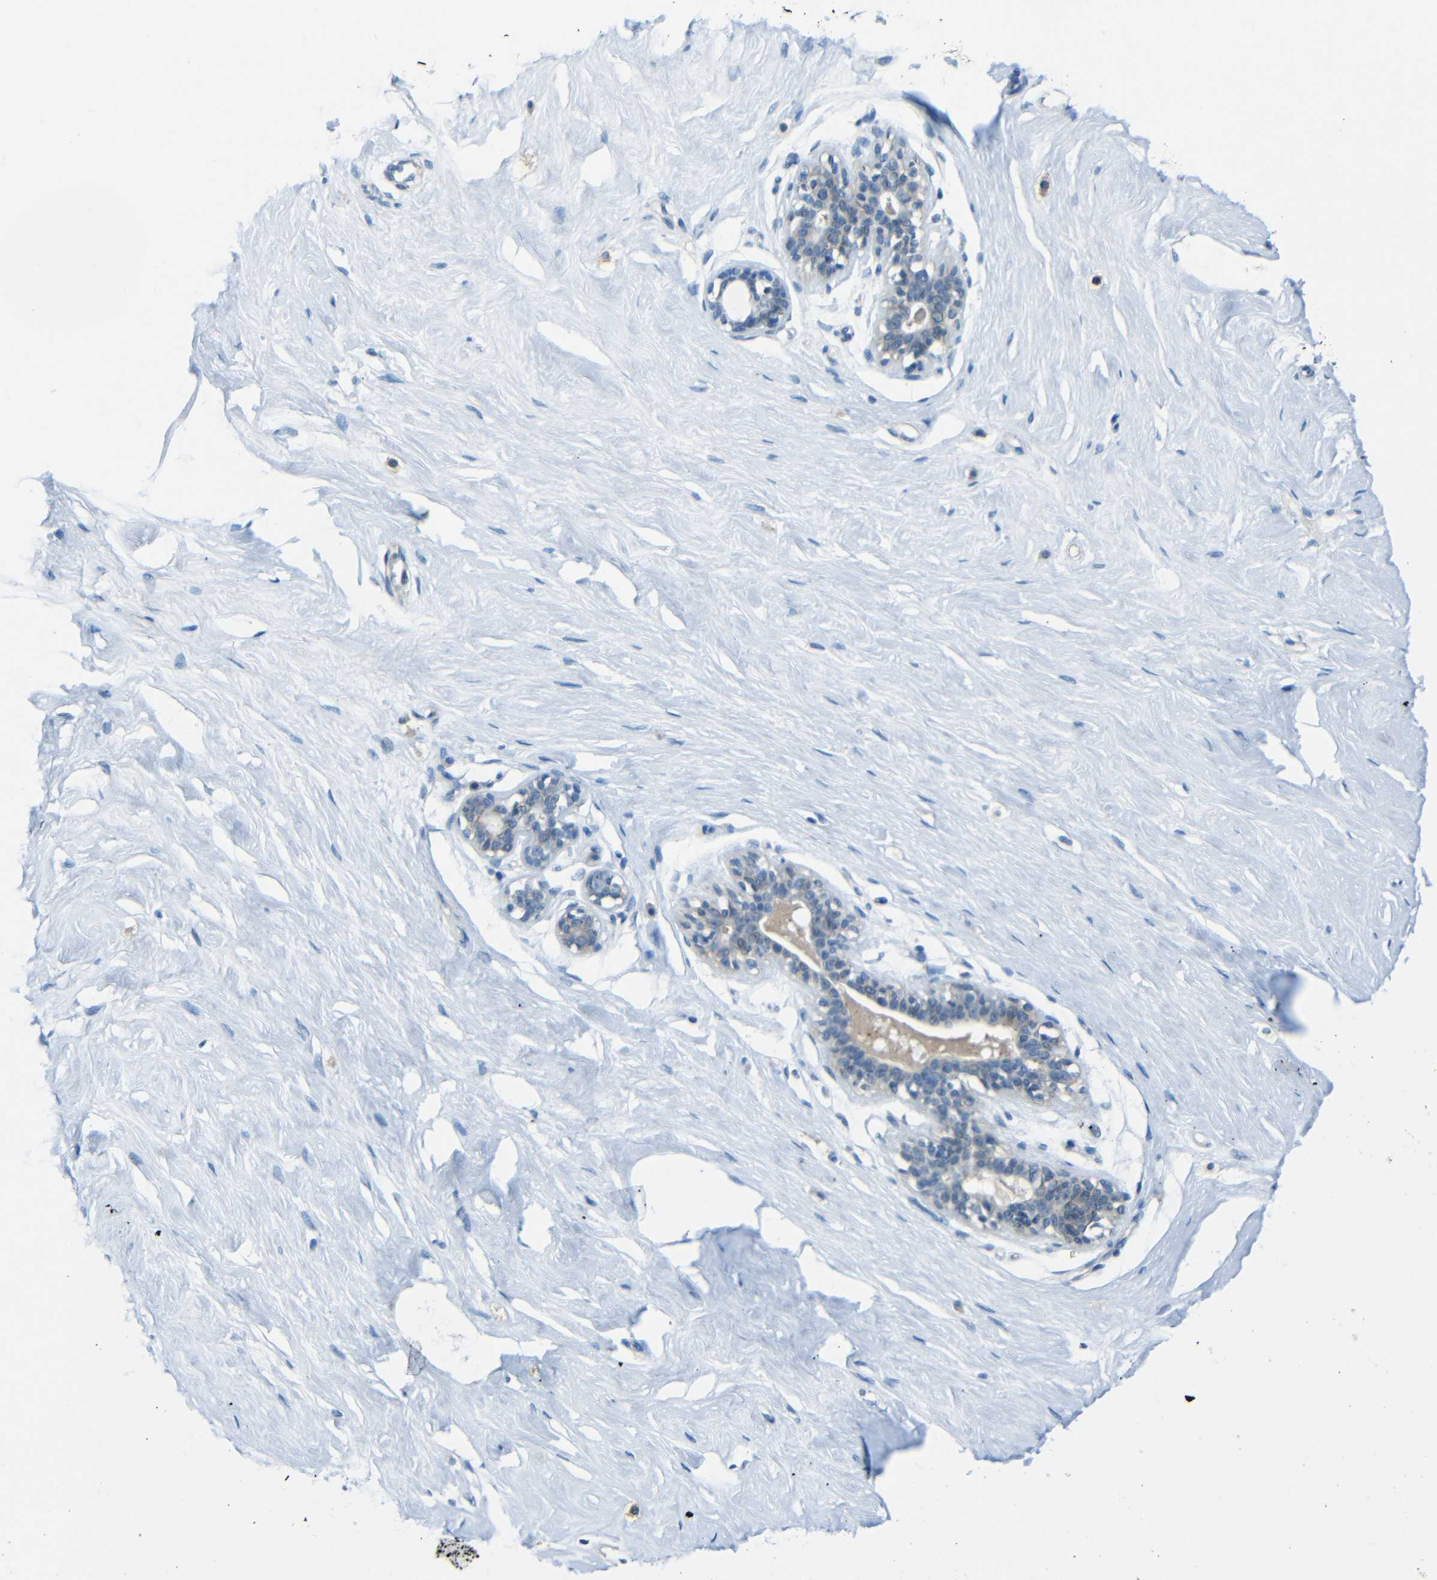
{"staining": {"intensity": "negative", "quantity": "none", "location": "none"}, "tissue": "breast", "cell_type": "Adipocytes", "image_type": "normal", "snomed": [{"axis": "morphology", "description": "Normal tissue, NOS"}, {"axis": "topography", "description": "Breast"}], "caption": "Protein analysis of unremarkable breast exhibits no significant staining in adipocytes. (DAB immunohistochemistry (IHC) visualized using brightfield microscopy, high magnification).", "gene": "ANKRD22", "patient": {"sex": "female", "age": 23}}